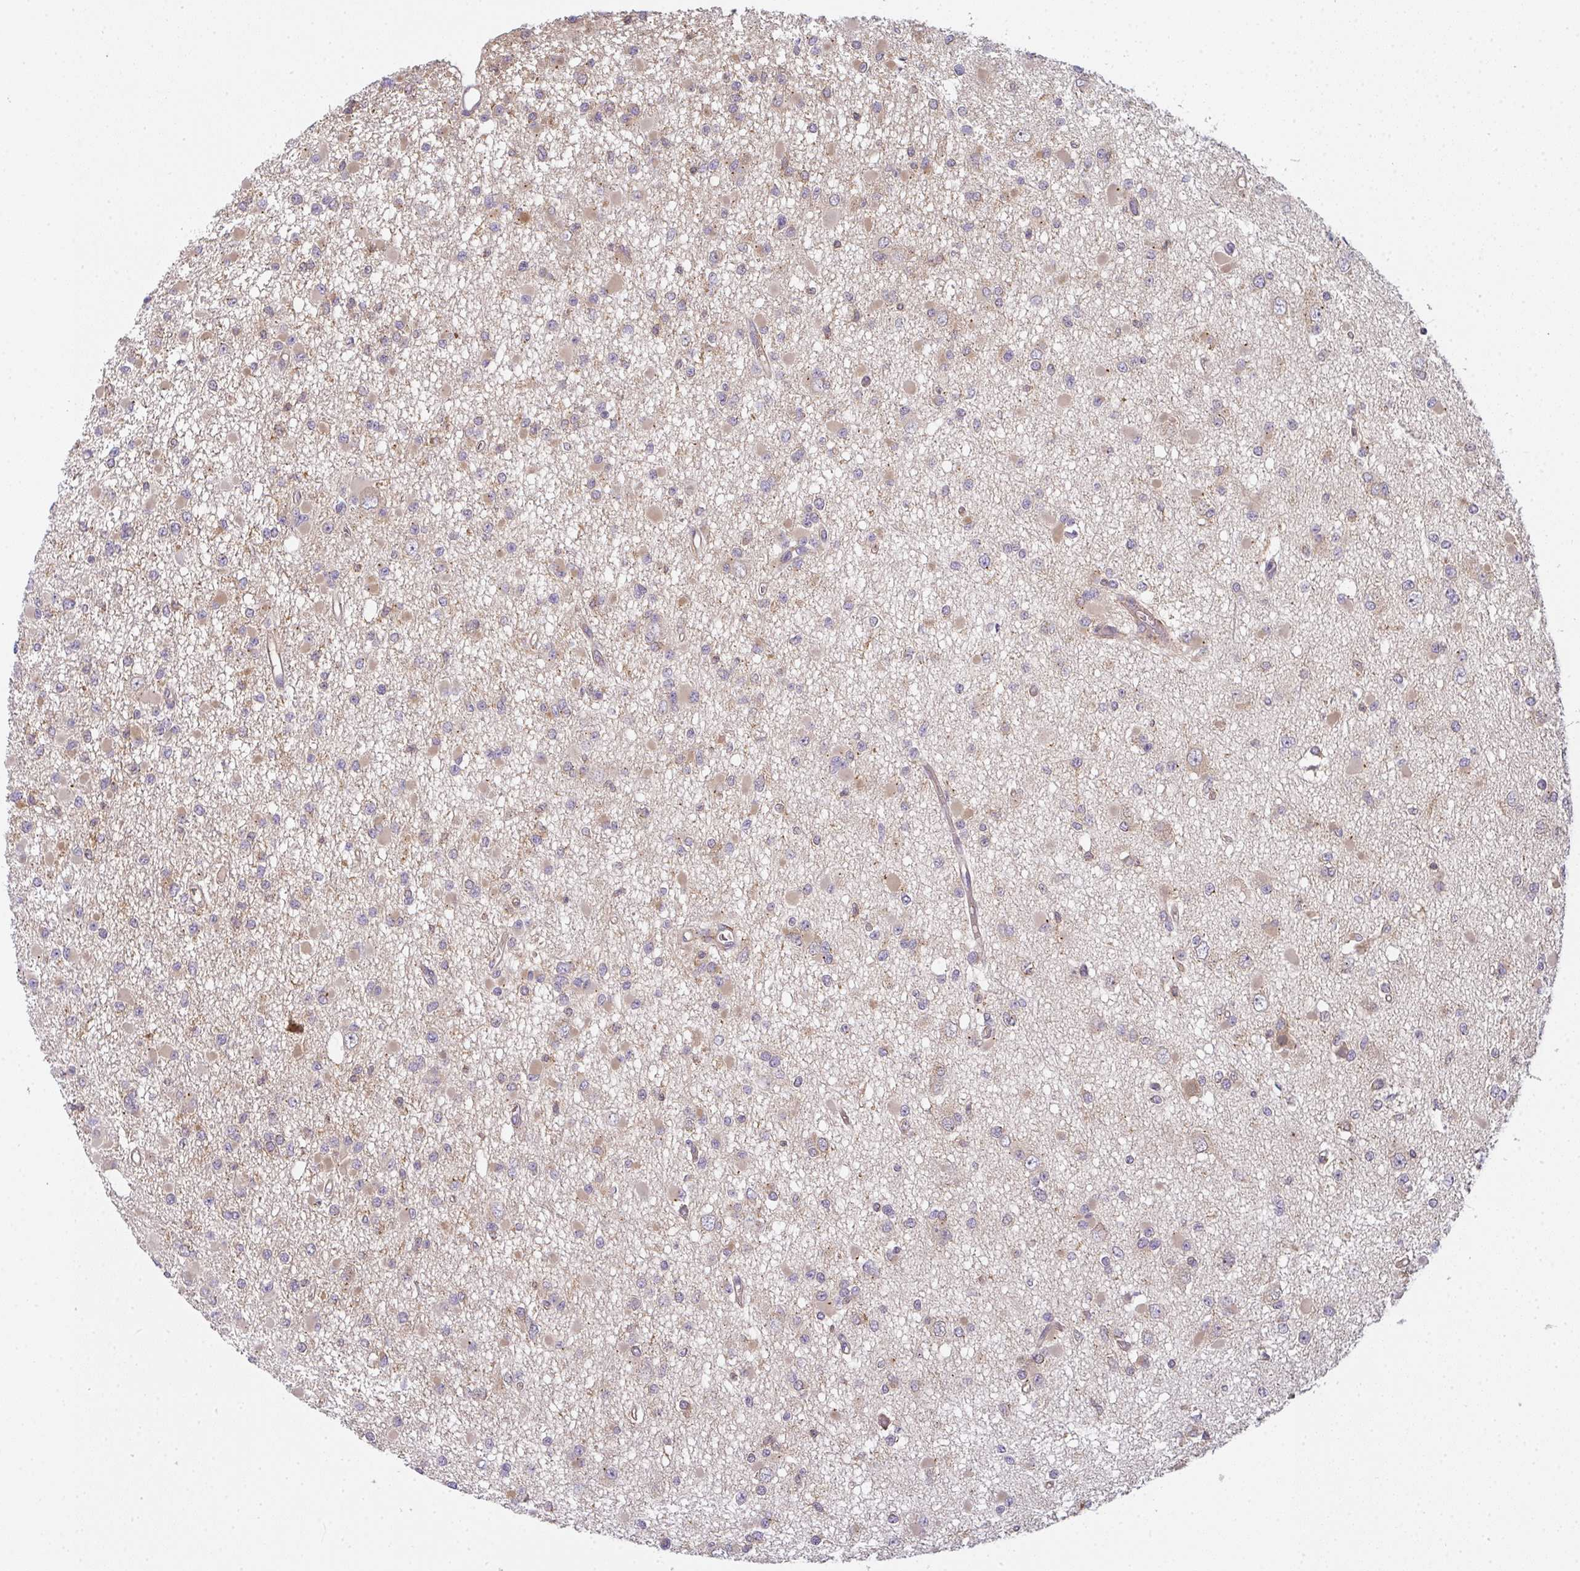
{"staining": {"intensity": "weak", "quantity": "25%-75%", "location": "cytoplasmic/membranous"}, "tissue": "glioma", "cell_type": "Tumor cells", "image_type": "cancer", "snomed": [{"axis": "morphology", "description": "Glioma, malignant, Low grade"}, {"axis": "topography", "description": "Brain"}], "caption": "The photomicrograph shows immunohistochemical staining of low-grade glioma (malignant). There is weak cytoplasmic/membranous positivity is identified in about 25%-75% of tumor cells.", "gene": "SNX5", "patient": {"sex": "female", "age": 22}}